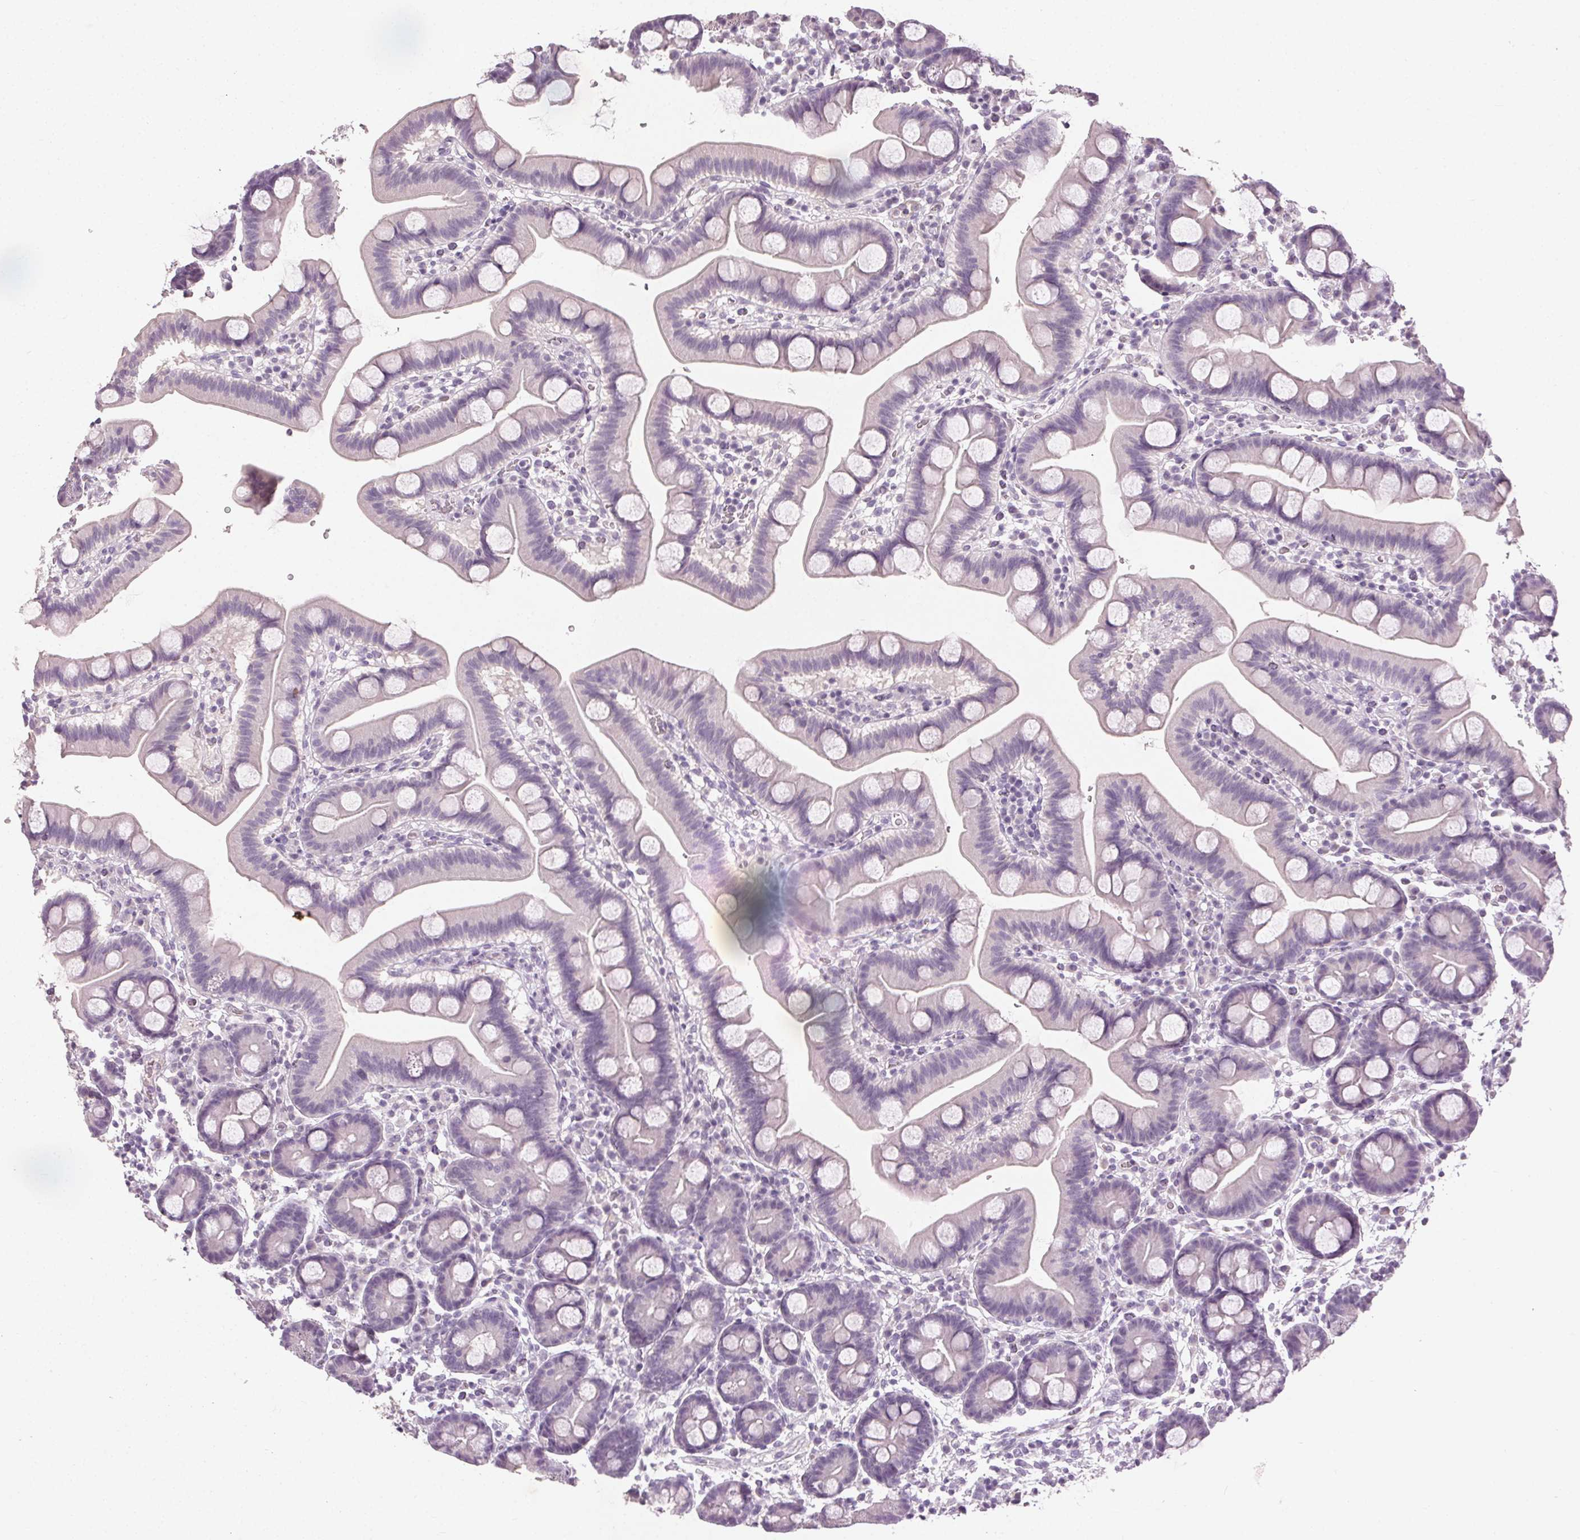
{"staining": {"intensity": "negative", "quantity": "none", "location": "none"}, "tissue": "duodenum", "cell_type": "Glandular cells", "image_type": "normal", "snomed": [{"axis": "morphology", "description": "Normal tissue, NOS"}, {"axis": "topography", "description": "Pancreas"}, {"axis": "topography", "description": "Duodenum"}], "caption": "There is no significant positivity in glandular cells of duodenum. (Brightfield microscopy of DAB (3,3'-diaminobenzidine) immunohistochemistry at high magnification).", "gene": "CLTRN", "patient": {"sex": "male", "age": 59}}